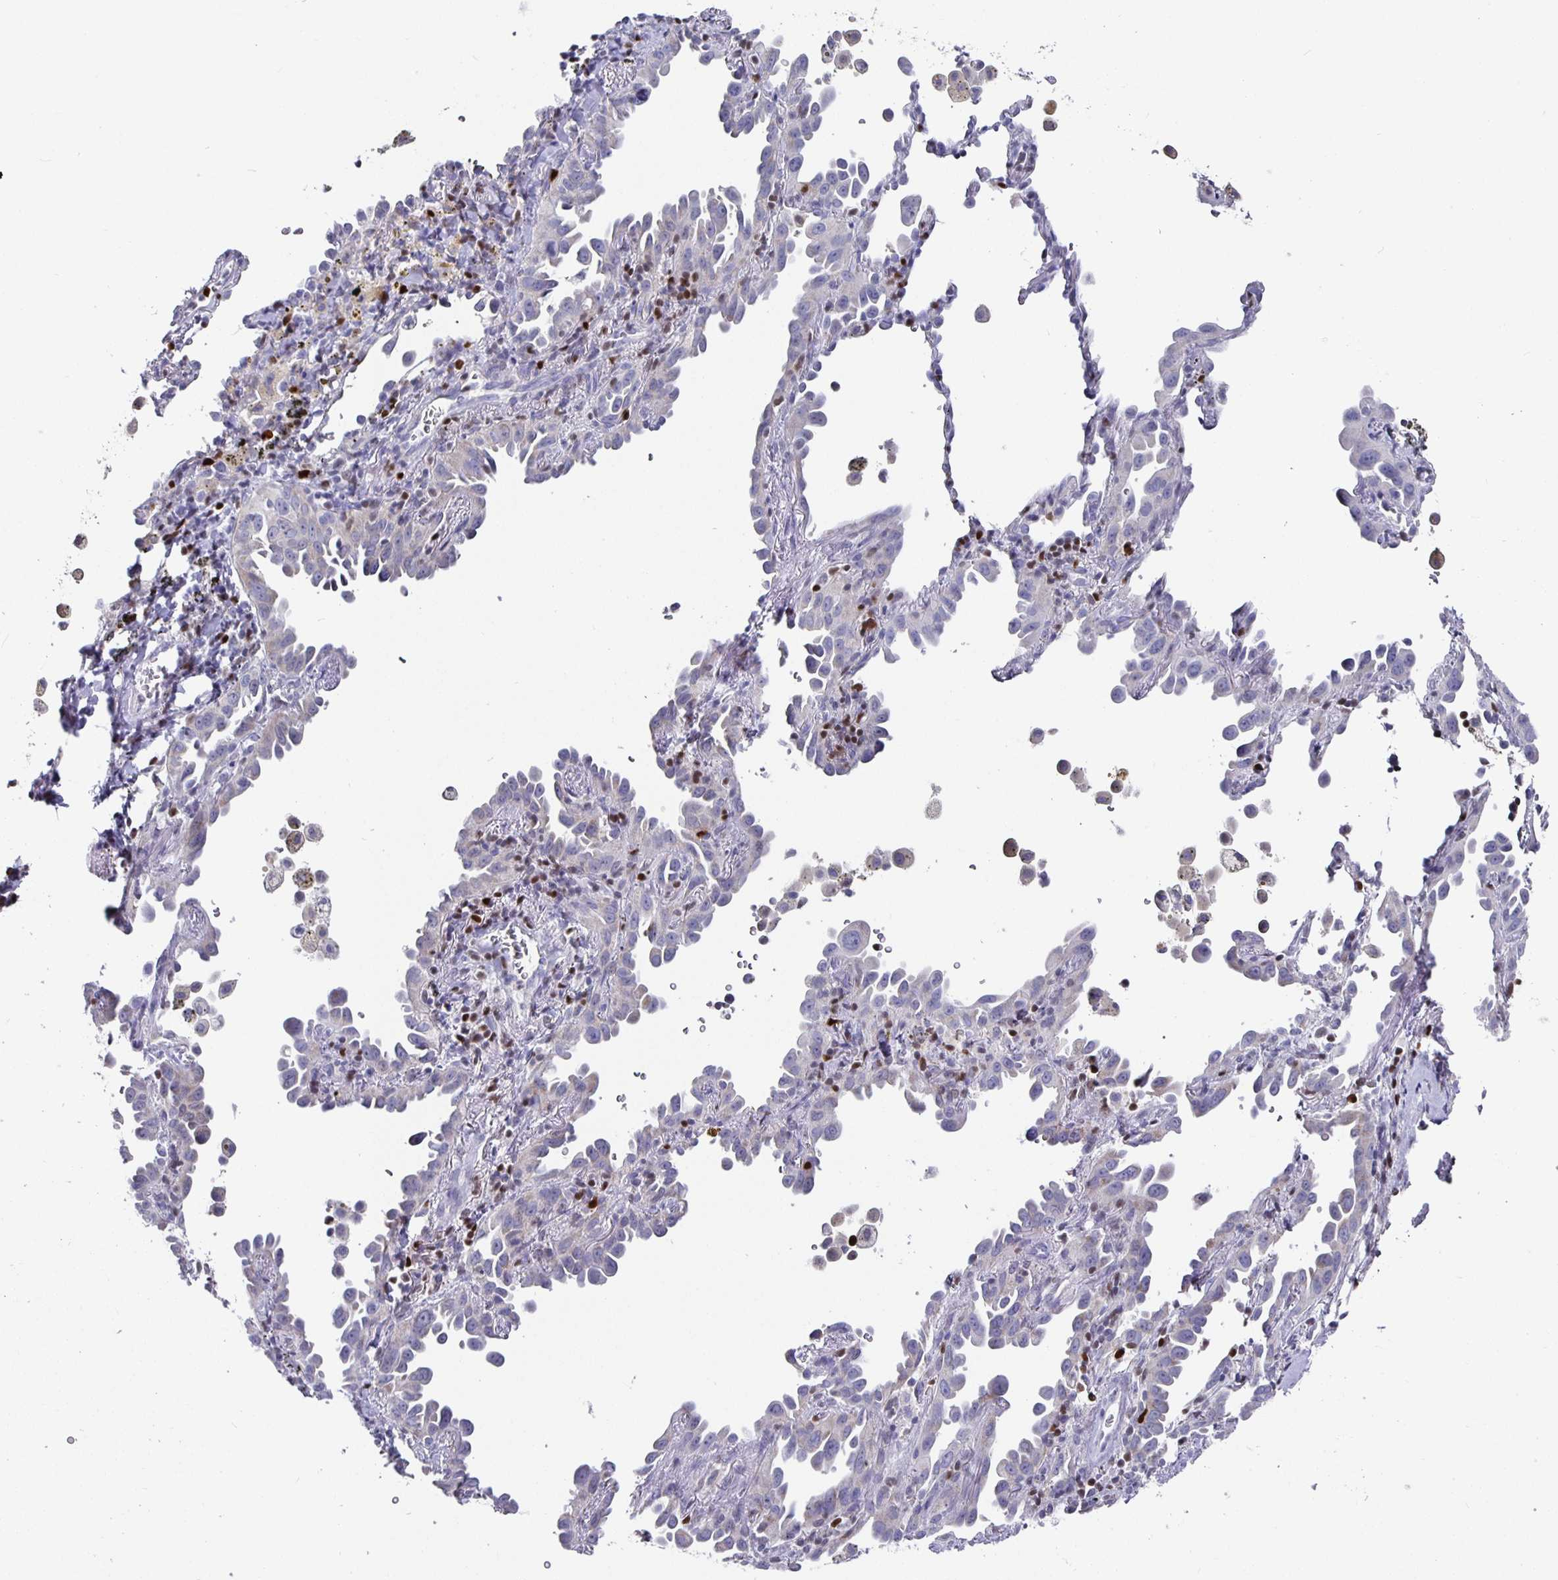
{"staining": {"intensity": "strong", "quantity": "<25%", "location": "nuclear"}, "tissue": "lung cancer", "cell_type": "Tumor cells", "image_type": "cancer", "snomed": [{"axis": "morphology", "description": "Adenocarcinoma, NOS"}, {"axis": "topography", "description": "Lung"}], "caption": "Immunohistochemistry staining of lung adenocarcinoma, which displays medium levels of strong nuclear positivity in approximately <25% of tumor cells indicating strong nuclear protein positivity. The staining was performed using DAB (brown) for protein detection and nuclei were counterstained in hematoxylin (blue).", "gene": "RUNX2", "patient": {"sex": "male", "age": 68}}